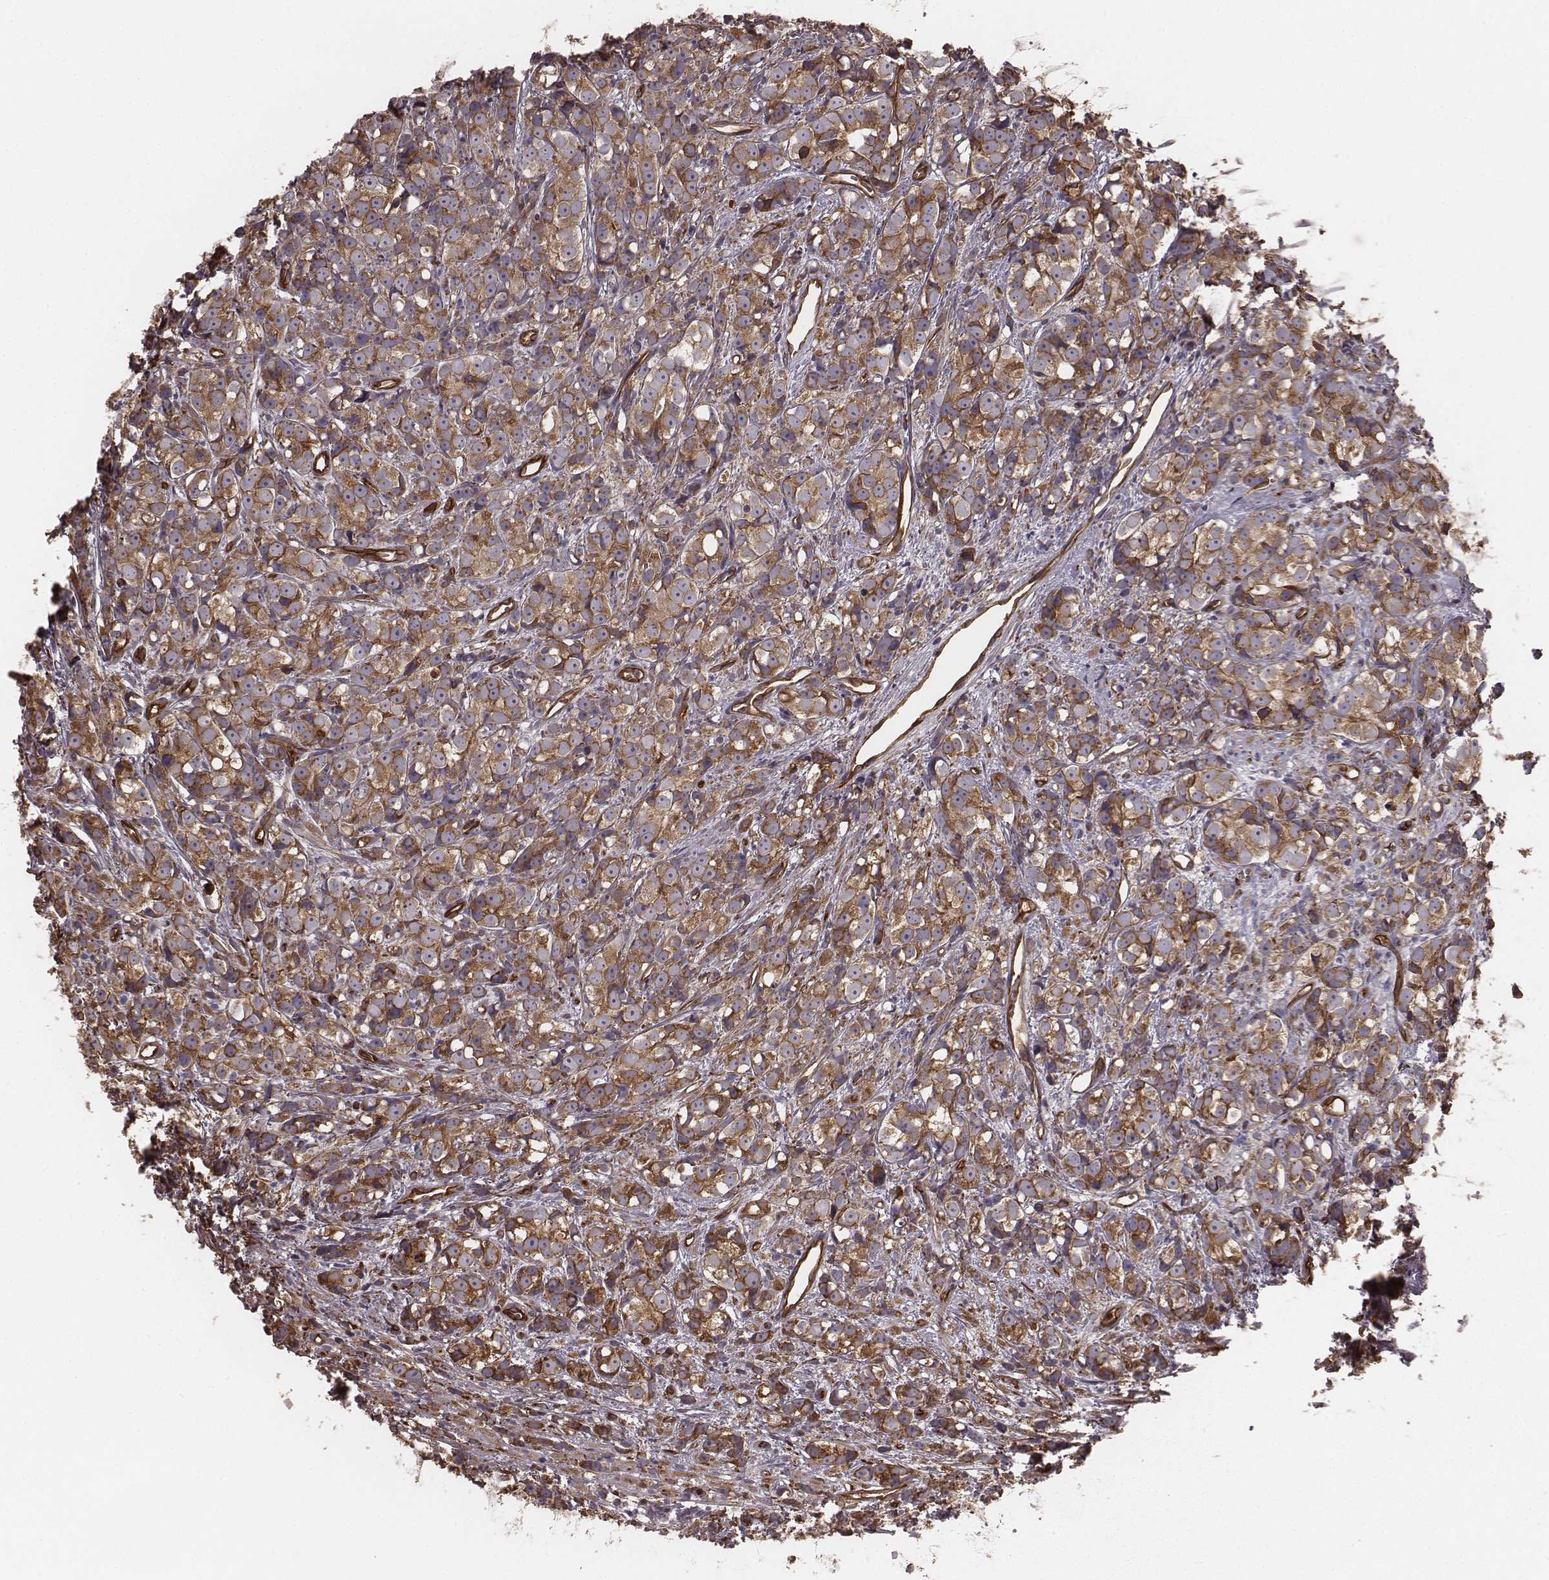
{"staining": {"intensity": "moderate", "quantity": ">75%", "location": "cytoplasmic/membranous"}, "tissue": "prostate cancer", "cell_type": "Tumor cells", "image_type": "cancer", "snomed": [{"axis": "morphology", "description": "Adenocarcinoma, High grade"}, {"axis": "topography", "description": "Prostate"}], "caption": "About >75% of tumor cells in prostate cancer show moderate cytoplasmic/membranous protein positivity as visualized by brown immunohistochemical staining.", "gene": "PALMD", "patient": {"sex": "male", "age": 77}}